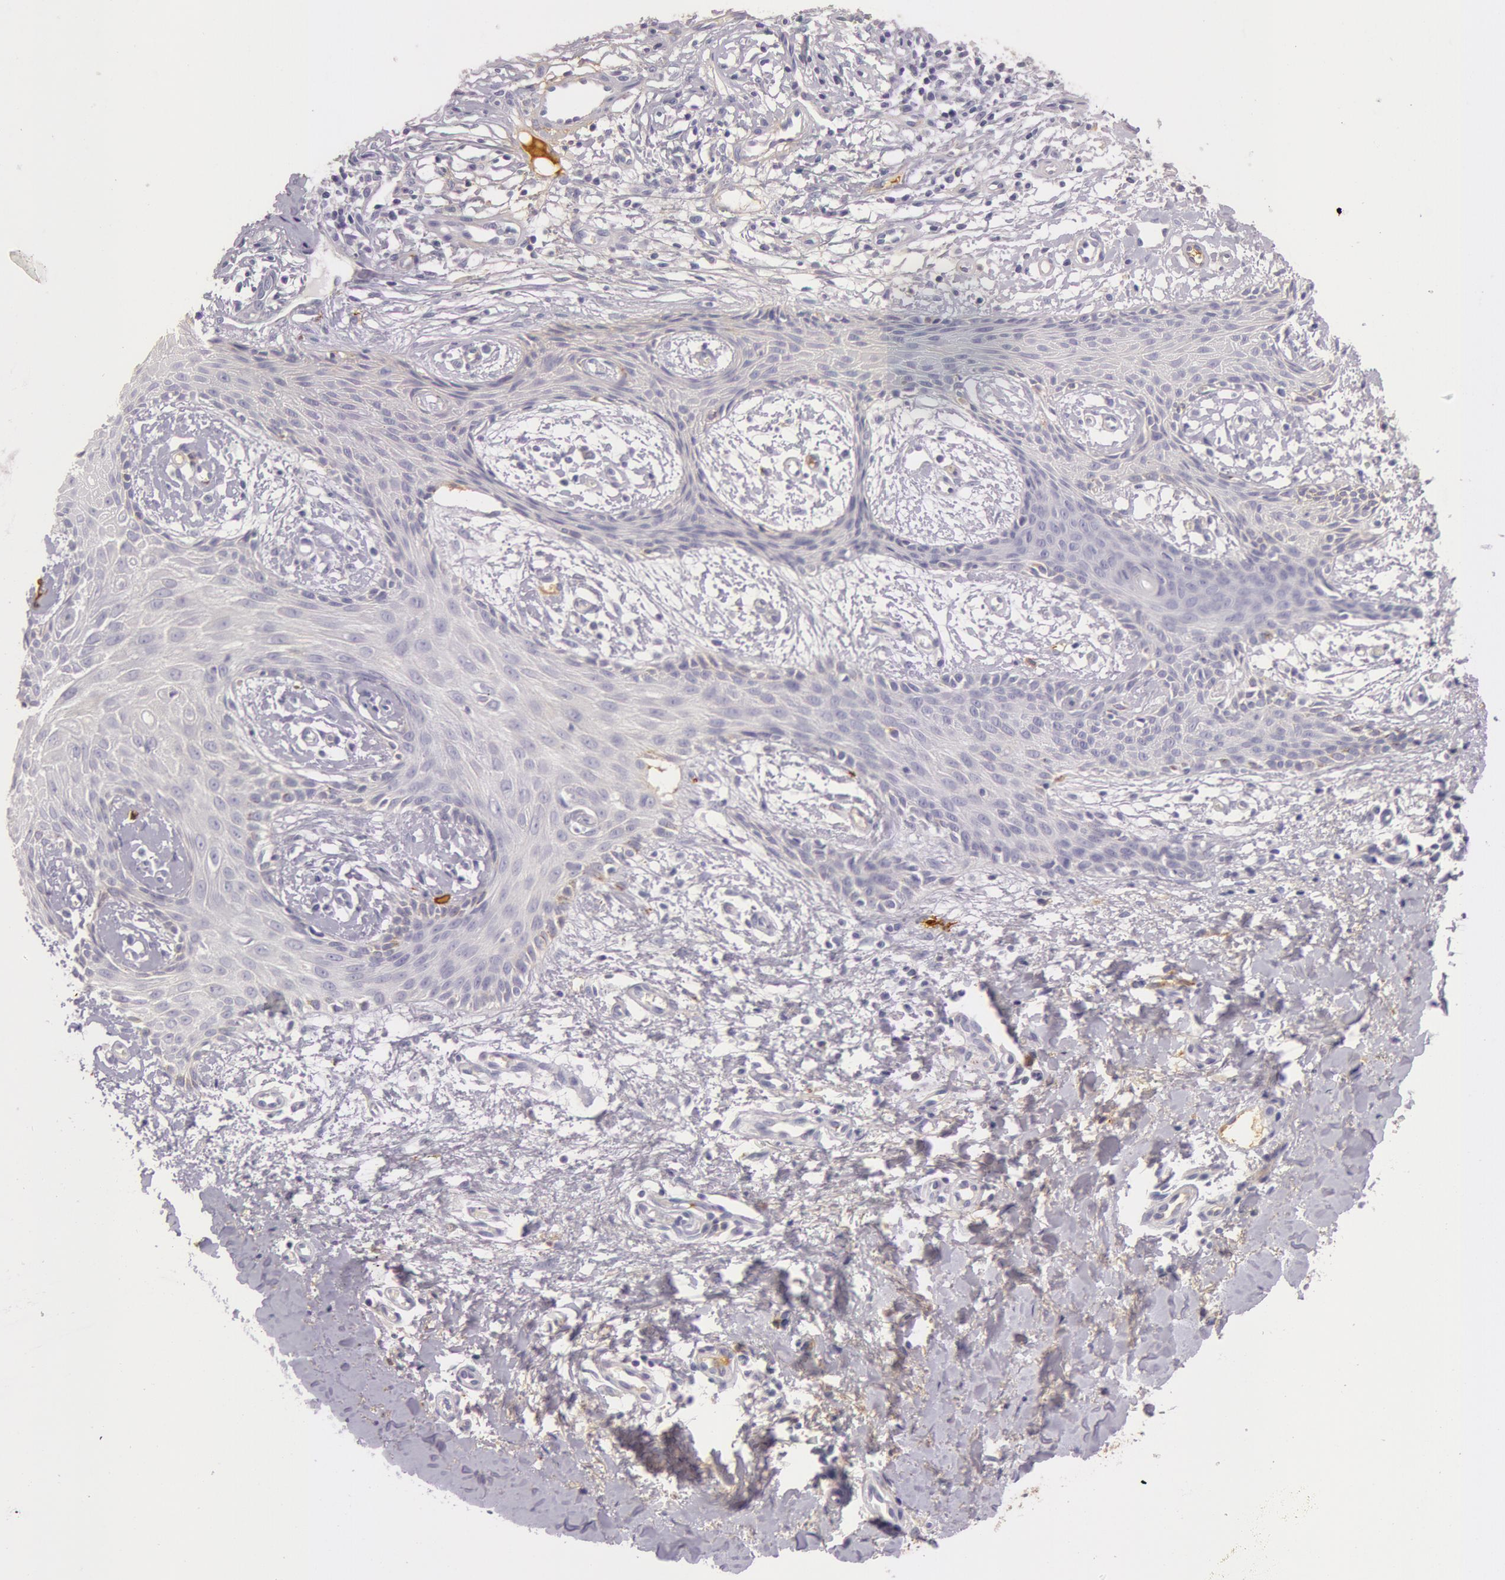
{"staining": {"intensity": "negative", "quantity": "none", "location": "none"}, "tissue": "skin cancer", "cell_type": "Tumor cells", "image_type": "cancer", "snomed": [{"axis": "morphology", "description": "Basal cell carcinoma"}, {"axis": "topography", "description": "Skin"}], "caption": "Basal cell carcinoma (skin) was stained to show a protein in brown. There is no significant positivity in tumor cells. (Immunohistochemistry (ihc), brightfield microscopy, high magnification).", "gene": "C4BPA", "patient": {"sex": "male", "age": 75}}